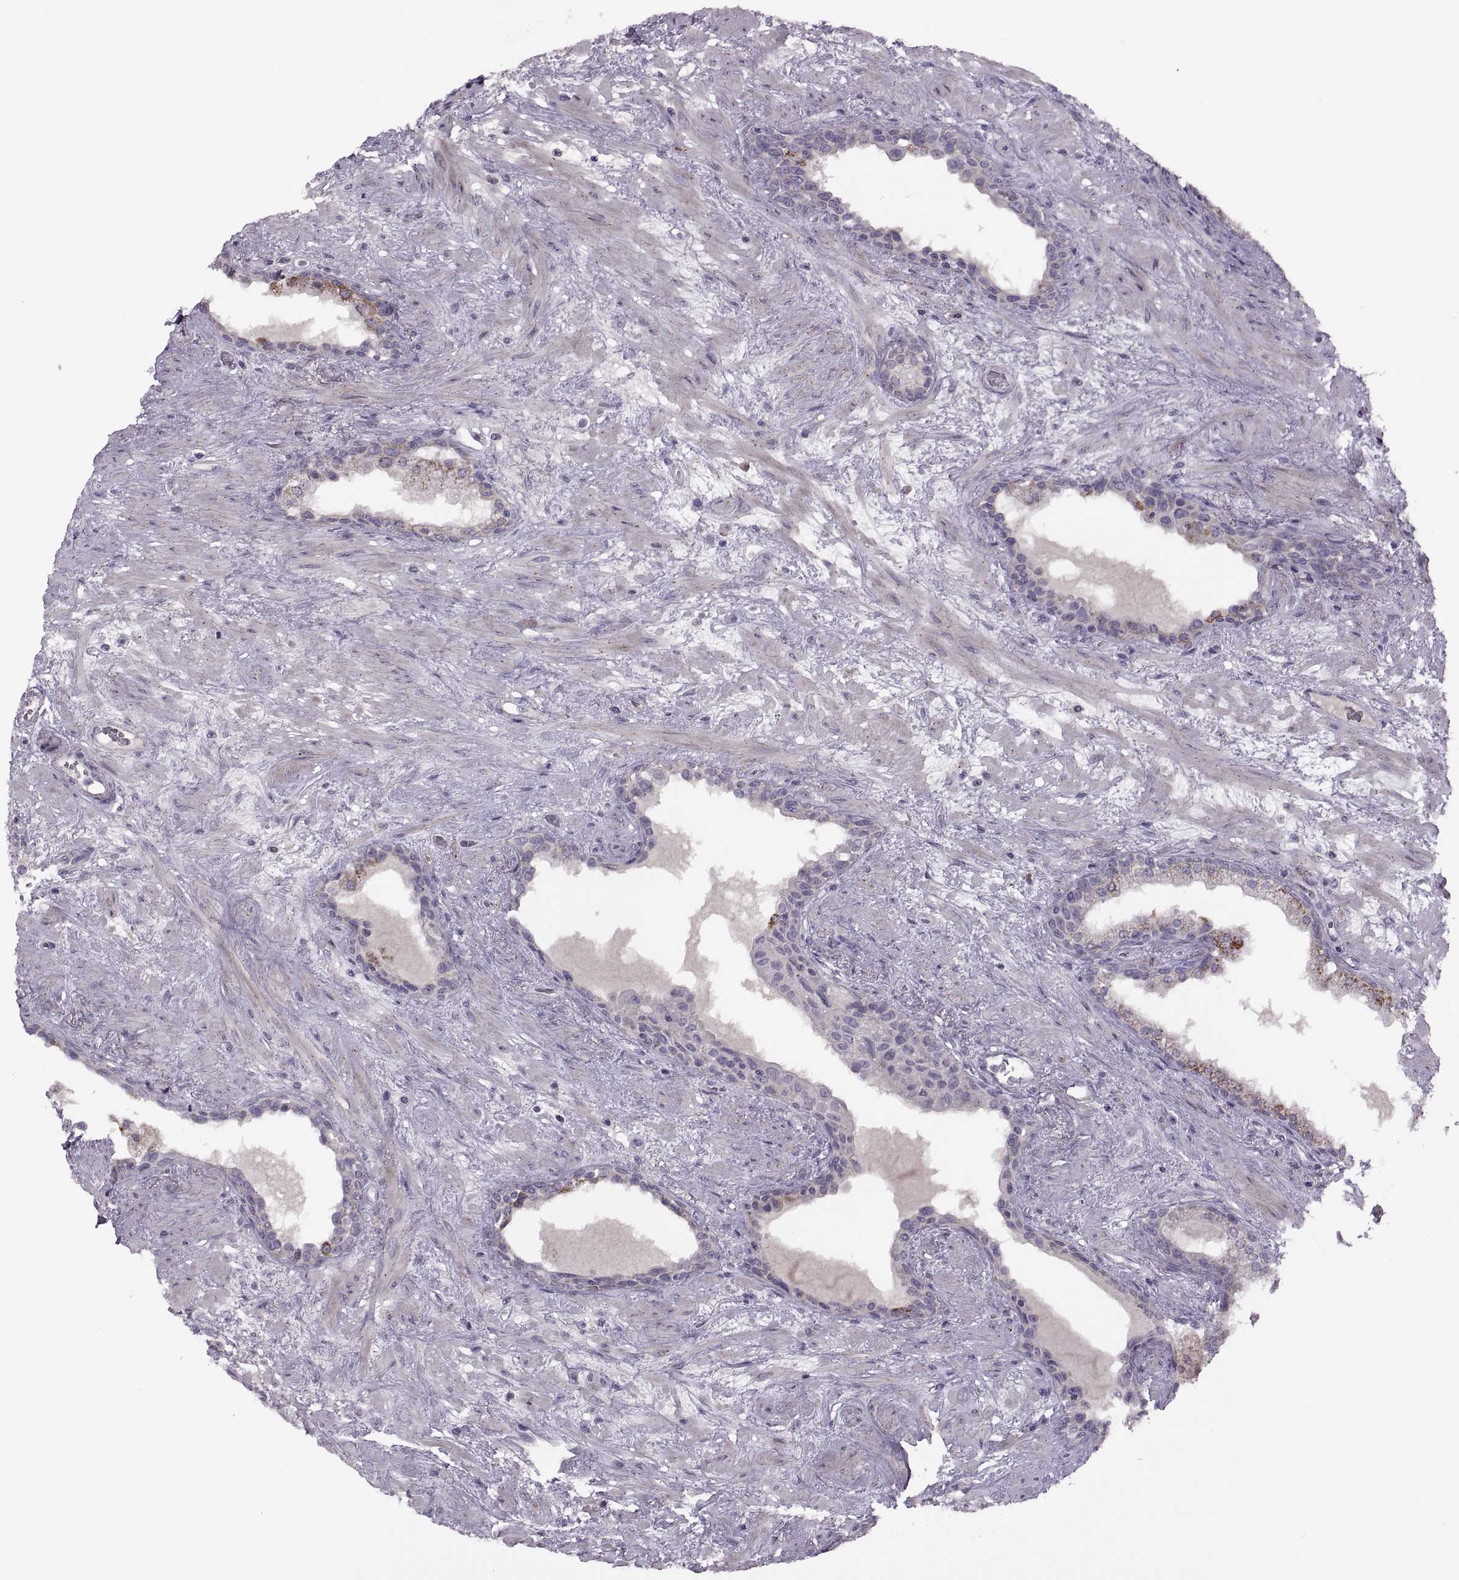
{"staining": {"intensity": "moderate", "quantity": "<25%", "location": "cytoplasmic/membranous"}, "tissue": "prostate", "cell_type": "Glandular cells", "image_type": "normal", "snomed": [{"axis": "morphology", "description": "Normal tissue, NOS"}, {"axis": "topography", "description": "Prostate"}], "caption": "Immunohistochemical staining of unremarkable human prostate reveals moderate cytoplasmic/membranous protein expression in approximately <25% of glandular cells.", "gene": "PIERCE1", "patient": {"sex": "male", "age": 63}}